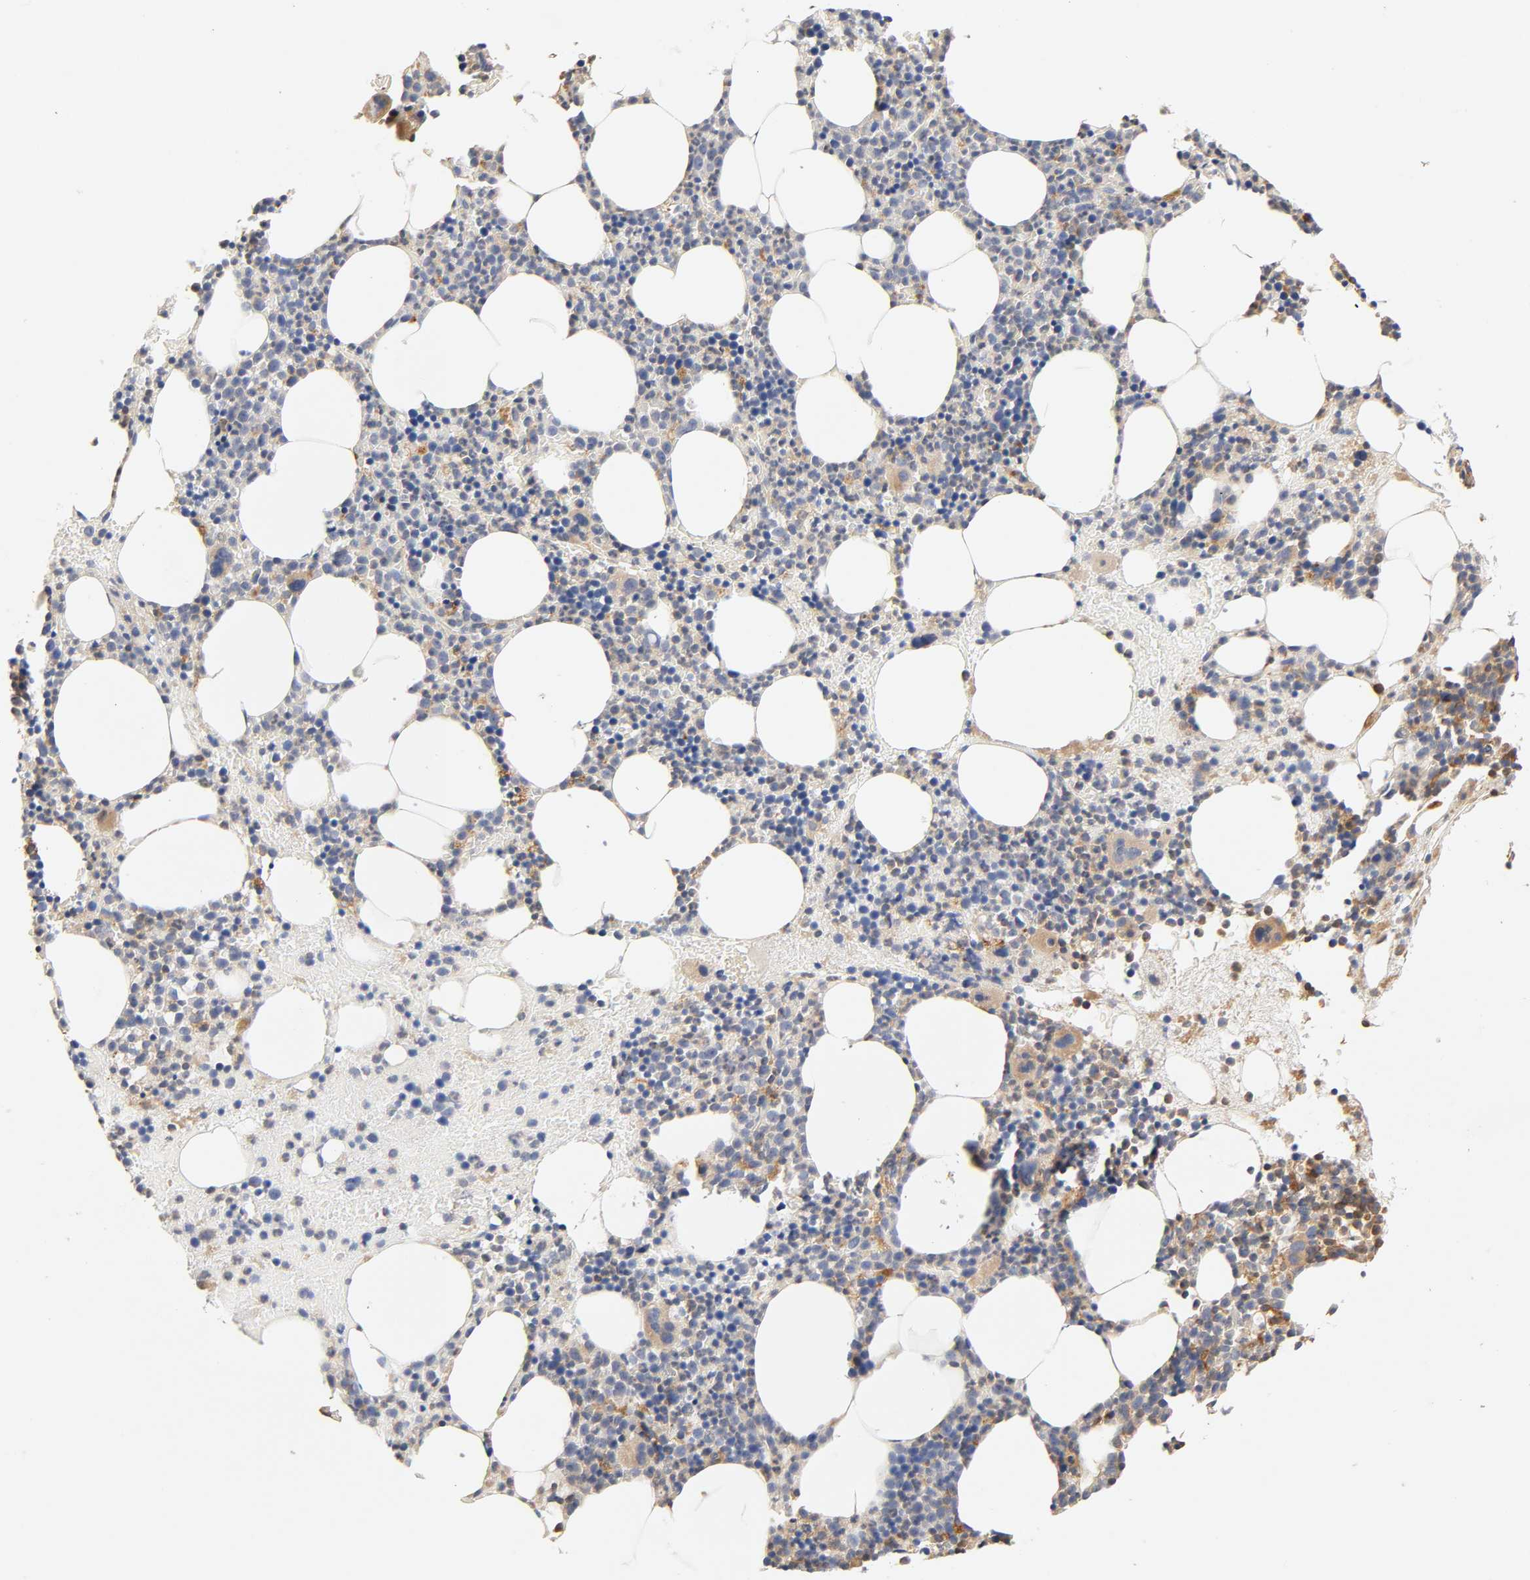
{"staining": {"intensity": "weak", "quantity": "25%-75%", "location": "cytoplasmic/membranous"}, "tissue": "bone marrow", "cell_type": "Hematopoietic cells", "image_type": "normal", "snomed": [{"axis": "morphology", "description": "Normal tissue, NOS"}, {"axis": "topography", "description": "Bone marrow"}], "caption": "Hematopoietic cells reveal low levels of weak cytoplasmic/membranous expression in approximately 25%-75% of cells in normal human bone marrow.", "gene": "RHOA", "patient": {"sex": "male", "age": 82}}